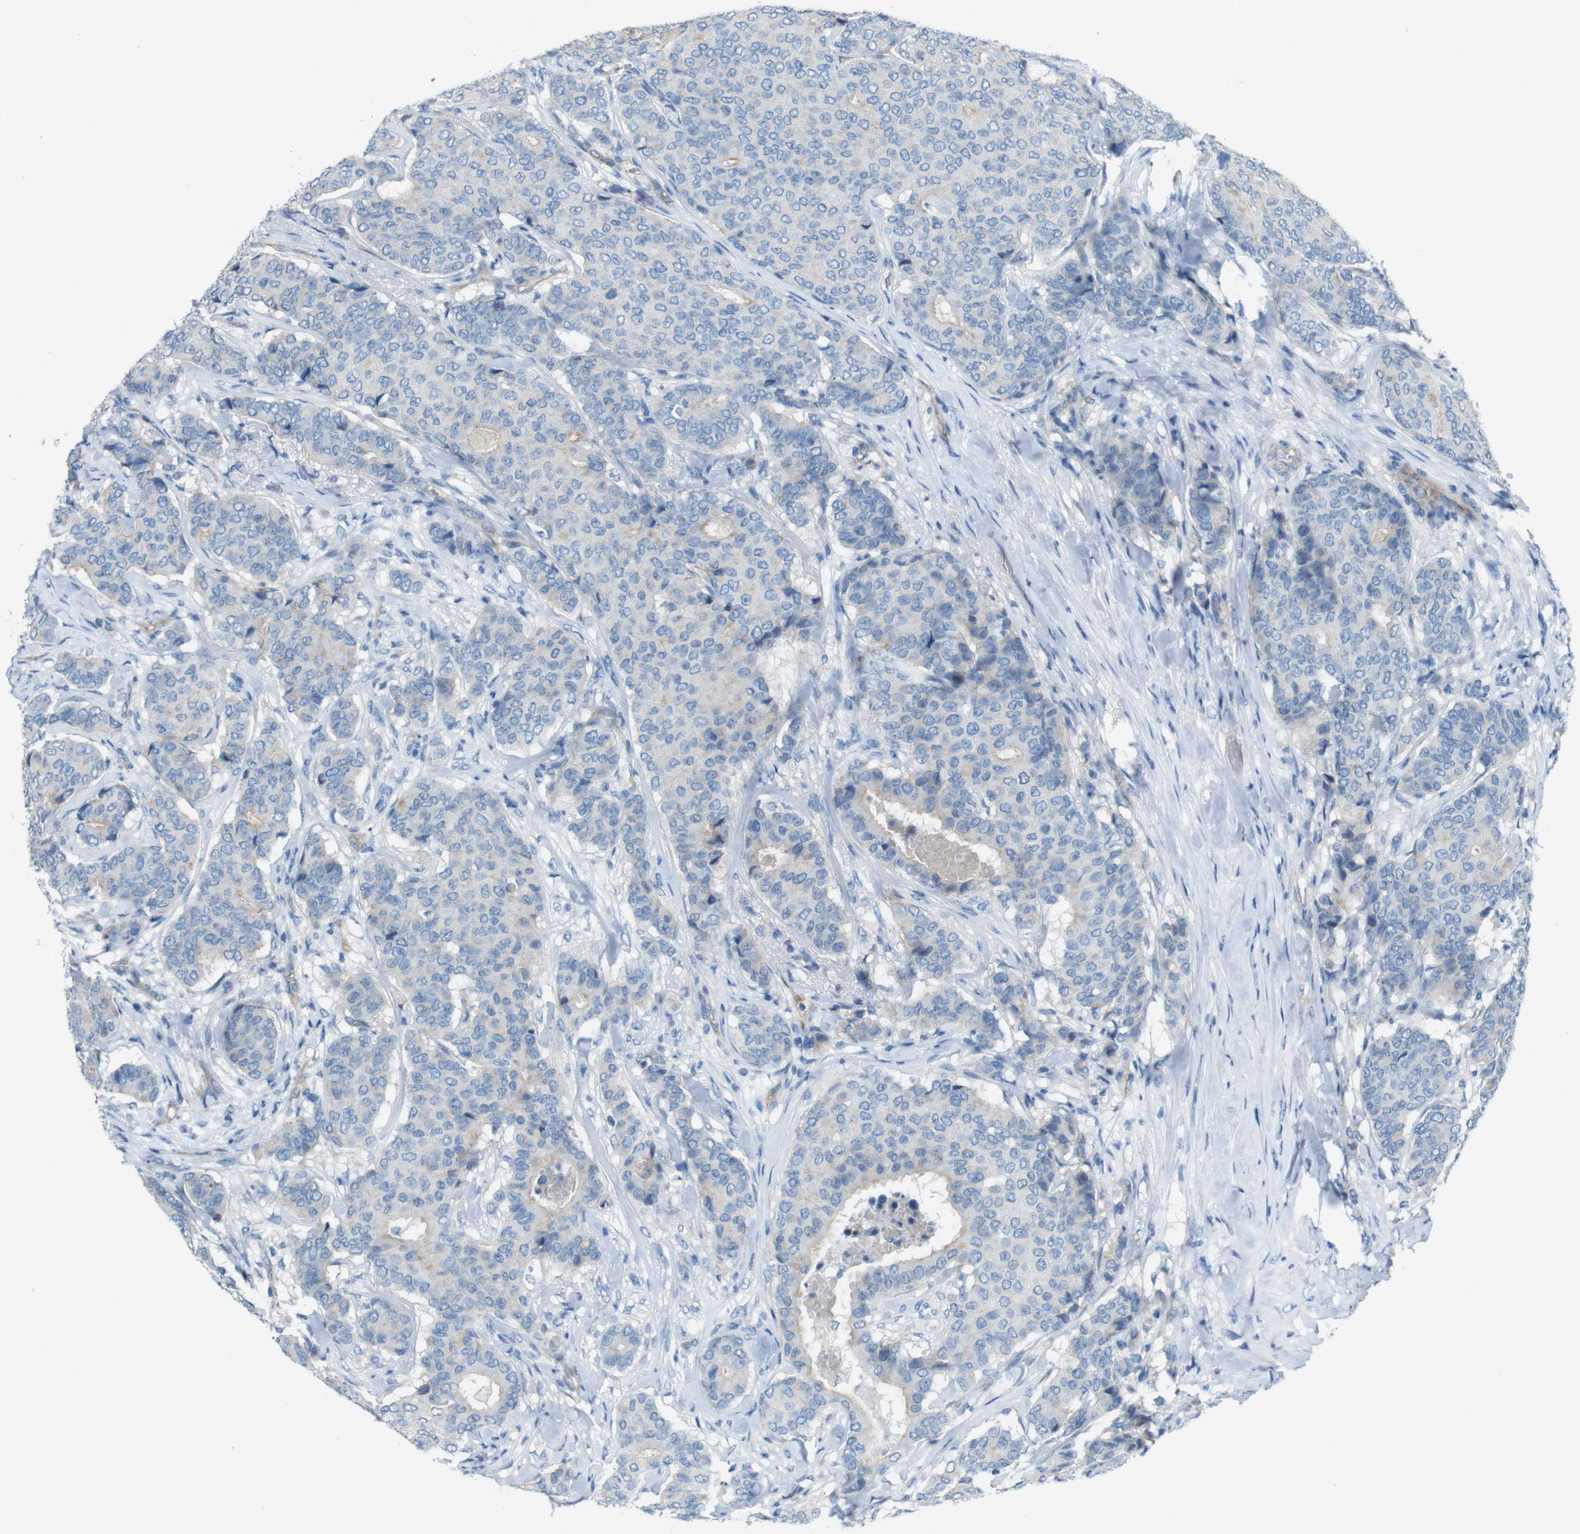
{"staining": {"intensity": "negative", "quantity": "none", "location": "none"}, "tissue": "breast cancer", "cell_type": "Tumor cells", "image_type": "cancer", "snomed": [{"axis": "morphology", "description": "Duct carcinoma"}, {"axis": "topography", "description": "Breast"}], "caption": "Photomicrograph shows no protein positivity in tumor cells of infiltrating ductal carcinoma (breast) tissue.", "gene": "PVR", "patient": {"sex": "female", "age": 75}}